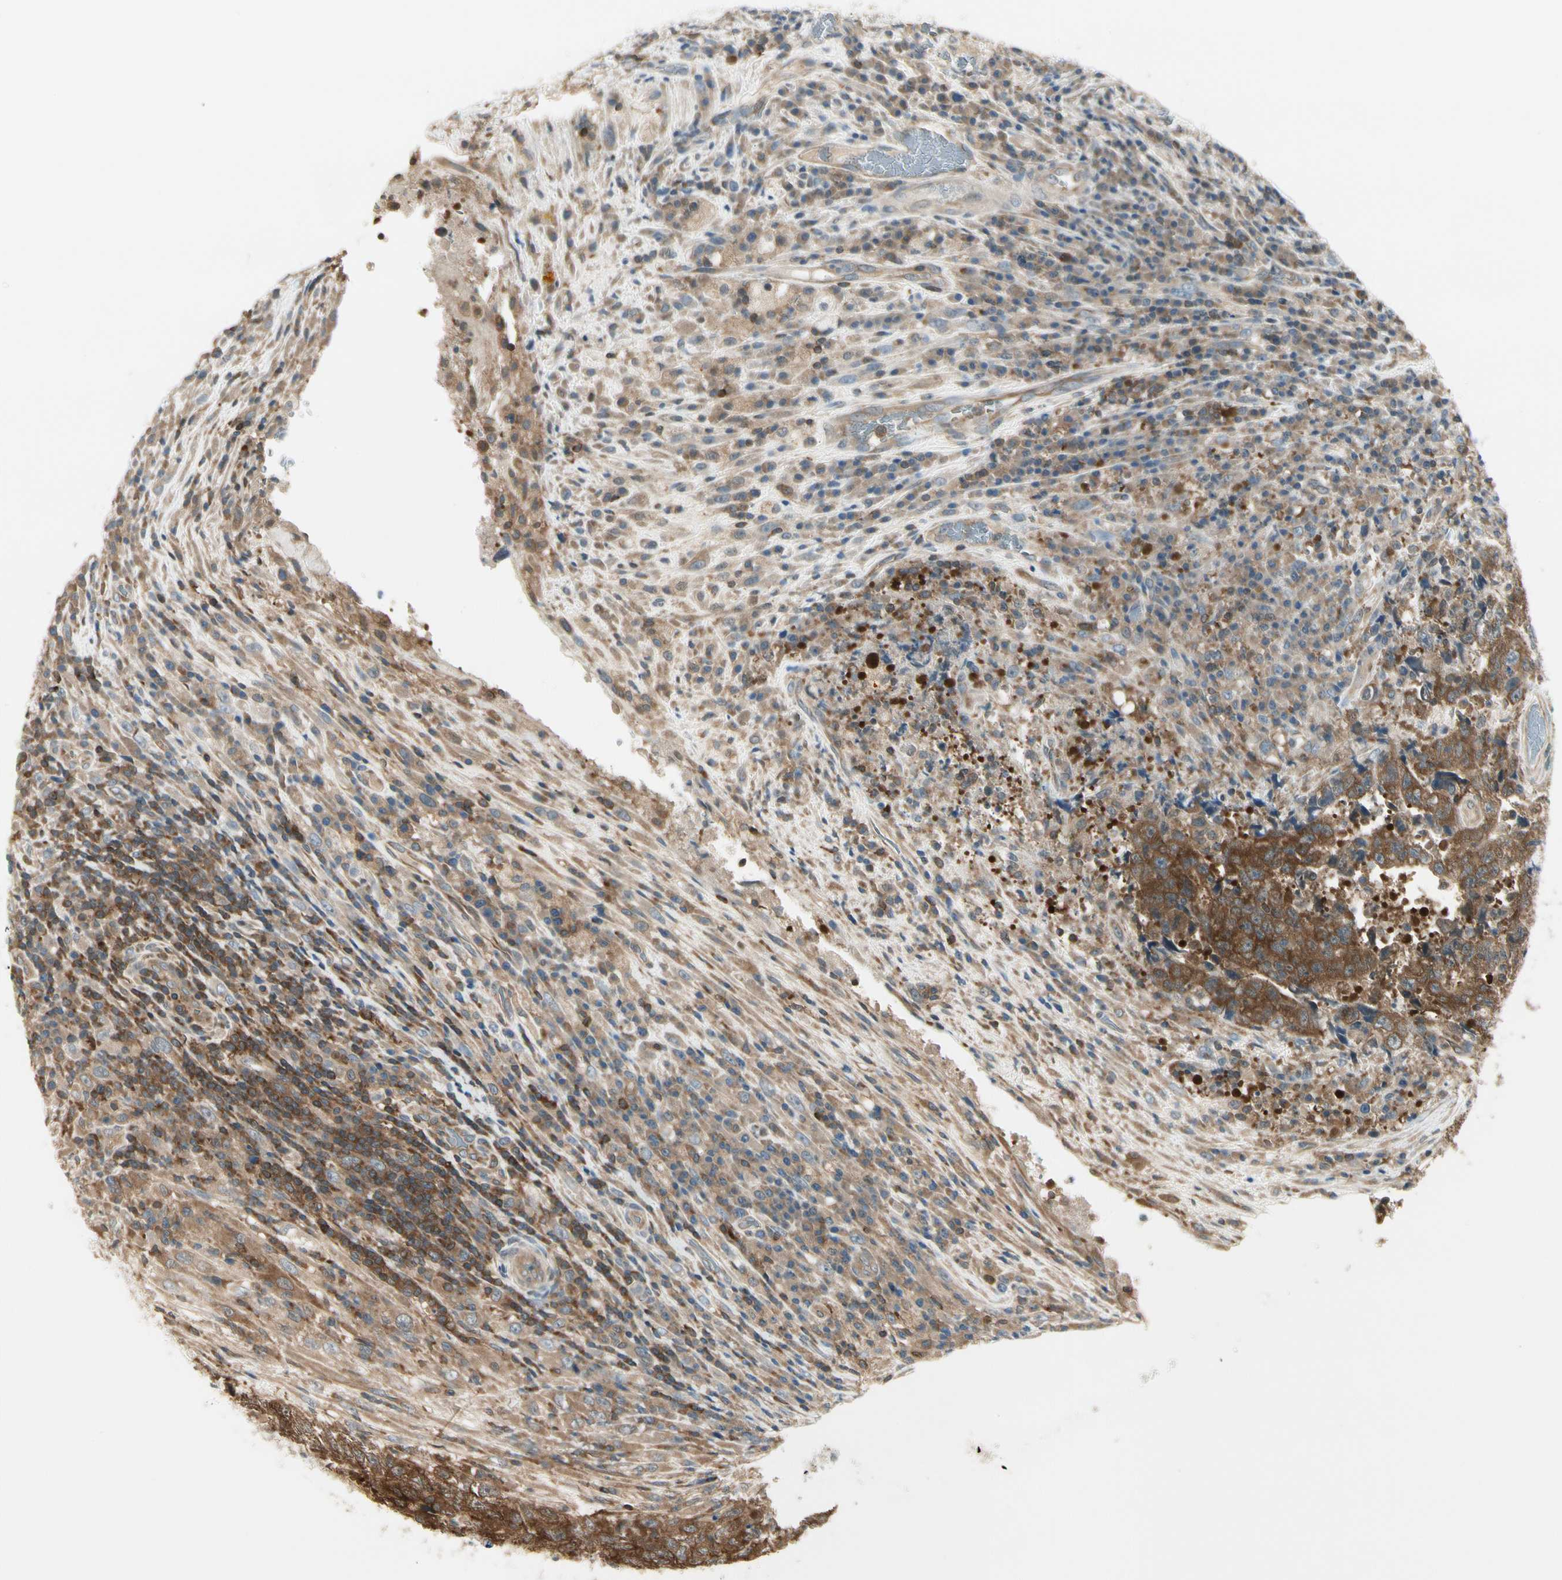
{"staining": {"intensity": "moderate", "quantity": ">75%", "location": "cytoplasmic/membranous"}, "tissue": "testis cancer", "cell_type": "Tumor cells", "image_type": "cancer", "snomed": [{"axis": "morphology", "description": "Necrosis, NOS"}, {"axis": "morphology", "description": "Carcinoma, Embryonal, NOS"}, {"axis": "topography", "description": "Testis"}], "caption": "Testis cancer stained with immunohistochemistry exhibits moderate cytoplasmic/membranous staining in about >75% of tumor cells.", "gene": "OXSR1", "patient": {"sex": "male", "age": 19}}